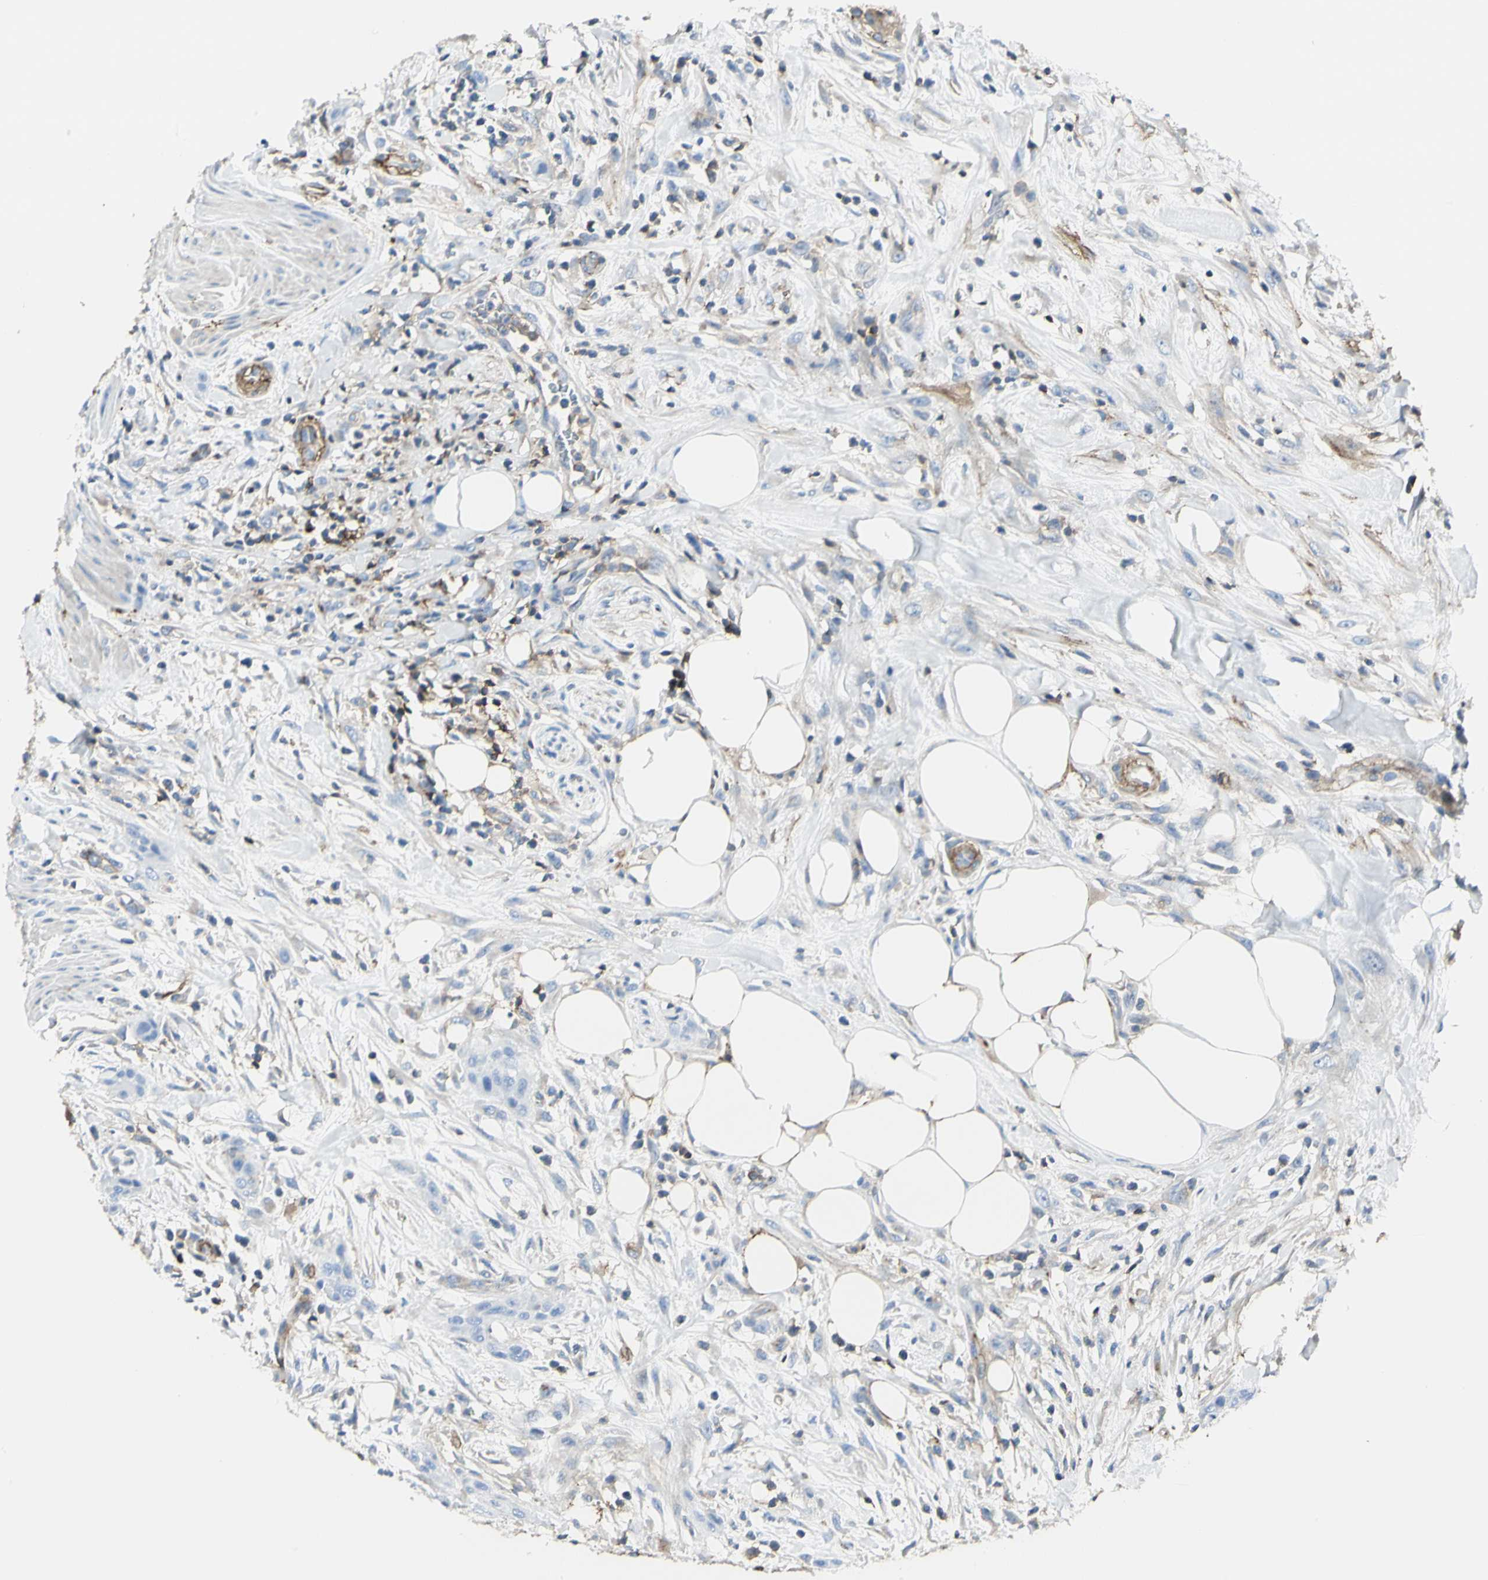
{"staining": {"intensity": "negative", "quantity": "none", "location": "none"}, "tissue": "urothelial cancer", "cell_type": "Tumor cells", "image_type": "cancer", "snomed": [{"axis": "morphology", "description": "Urothelial carcinoma, High grade"}, {"axis": "topography", "description": "Urinary bladder"}], "caption": "Tumor cells show no significant protein expression in urothelial cancer. (Immunohistochemistry, brightfield microscopy, high magnification).", "gene": "CLEC2B", "patient": {"sex": "male", "age": 35}}